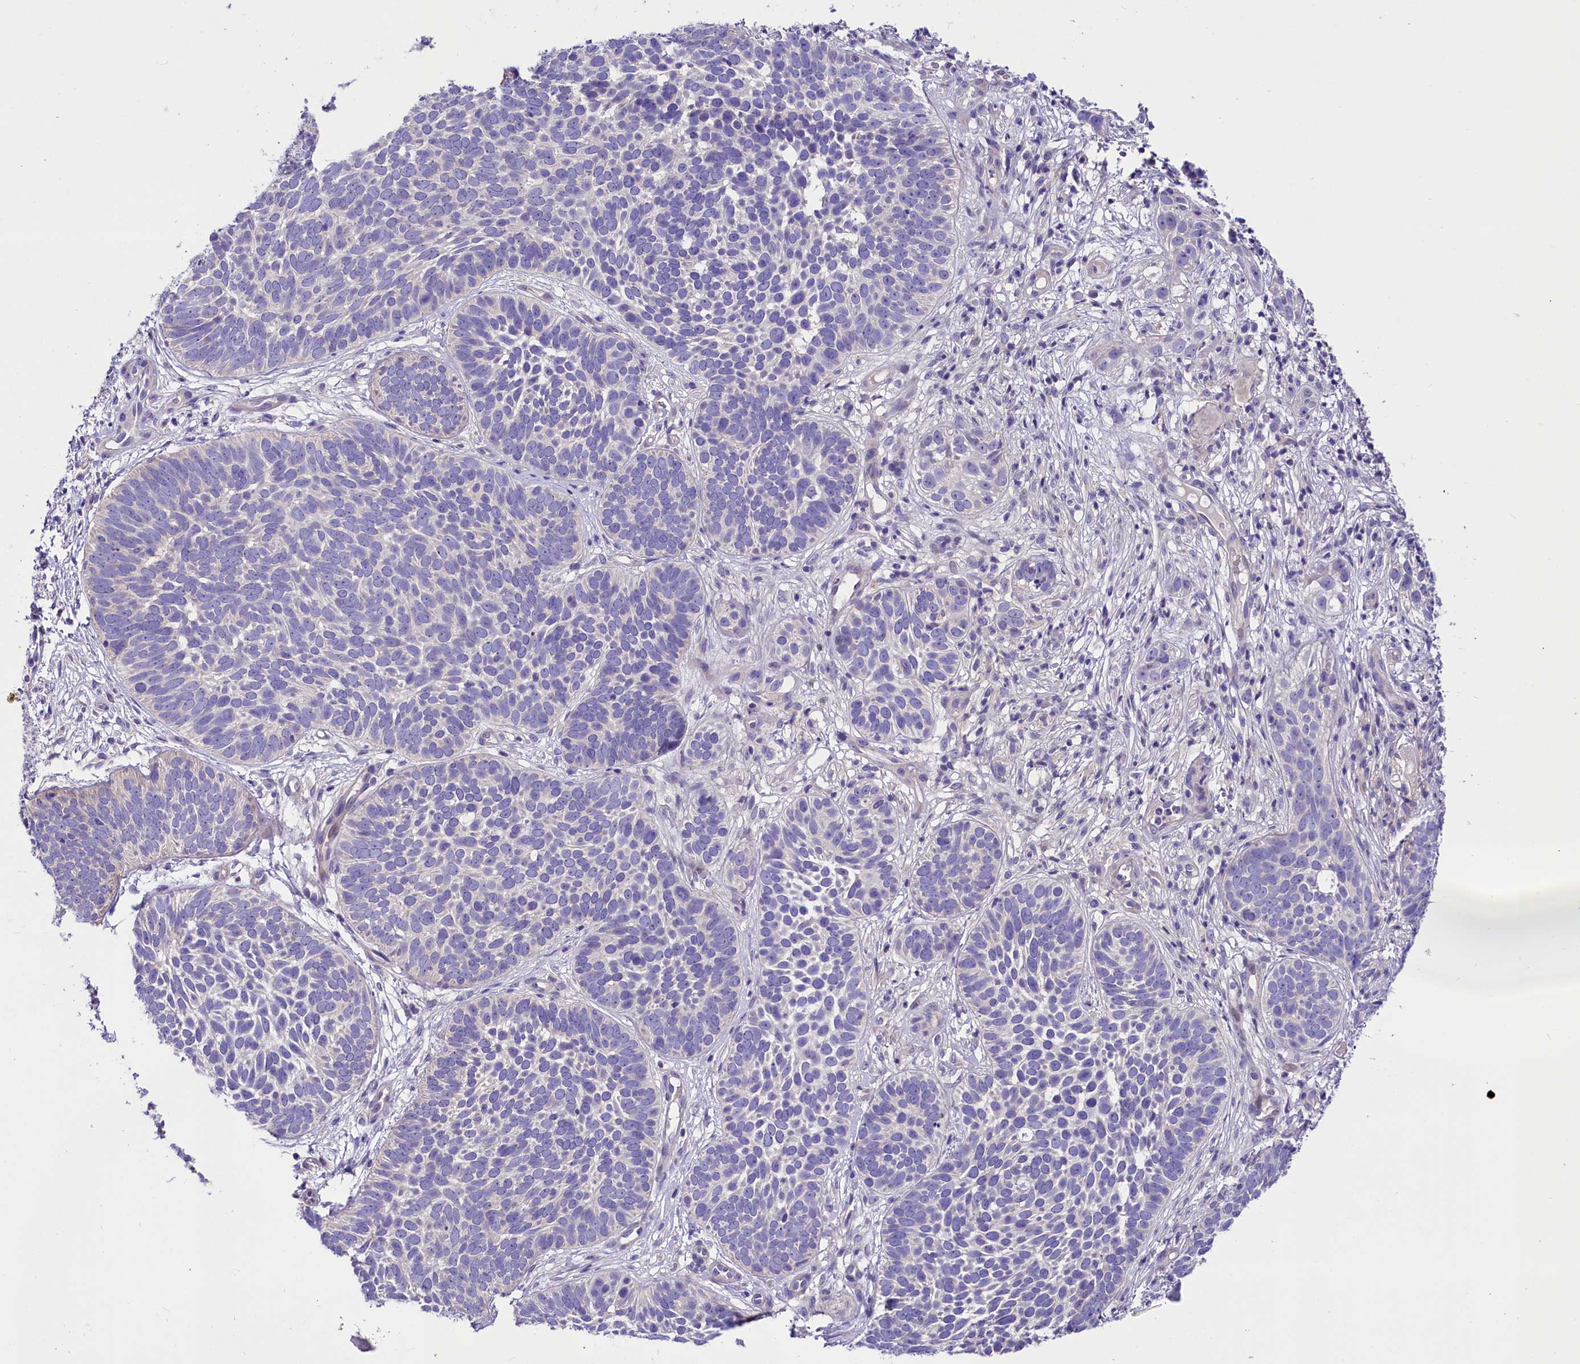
{"staining": {"intensity": "negative", "quantity": "none", "location": "none"}, "tissue": "skin cancer", "cell_type": "Tumor cells", "image_type": "cancer", "snomed": [{"axis": "morphology", "description": "Basal cell carcinoma"}, {"axis": "topography", "description": "Skin"}], "caption": "High magnification brightfield microscopy of basal cell carcinoma (skin) stained with DAB (3,3'-diaminobenzidine) (brown) and counterstained with hematoxylin (blue): tumor cells show no significant expression.", "gene": "ABHD5", "patient": {"sex": "male", "age": 89}}